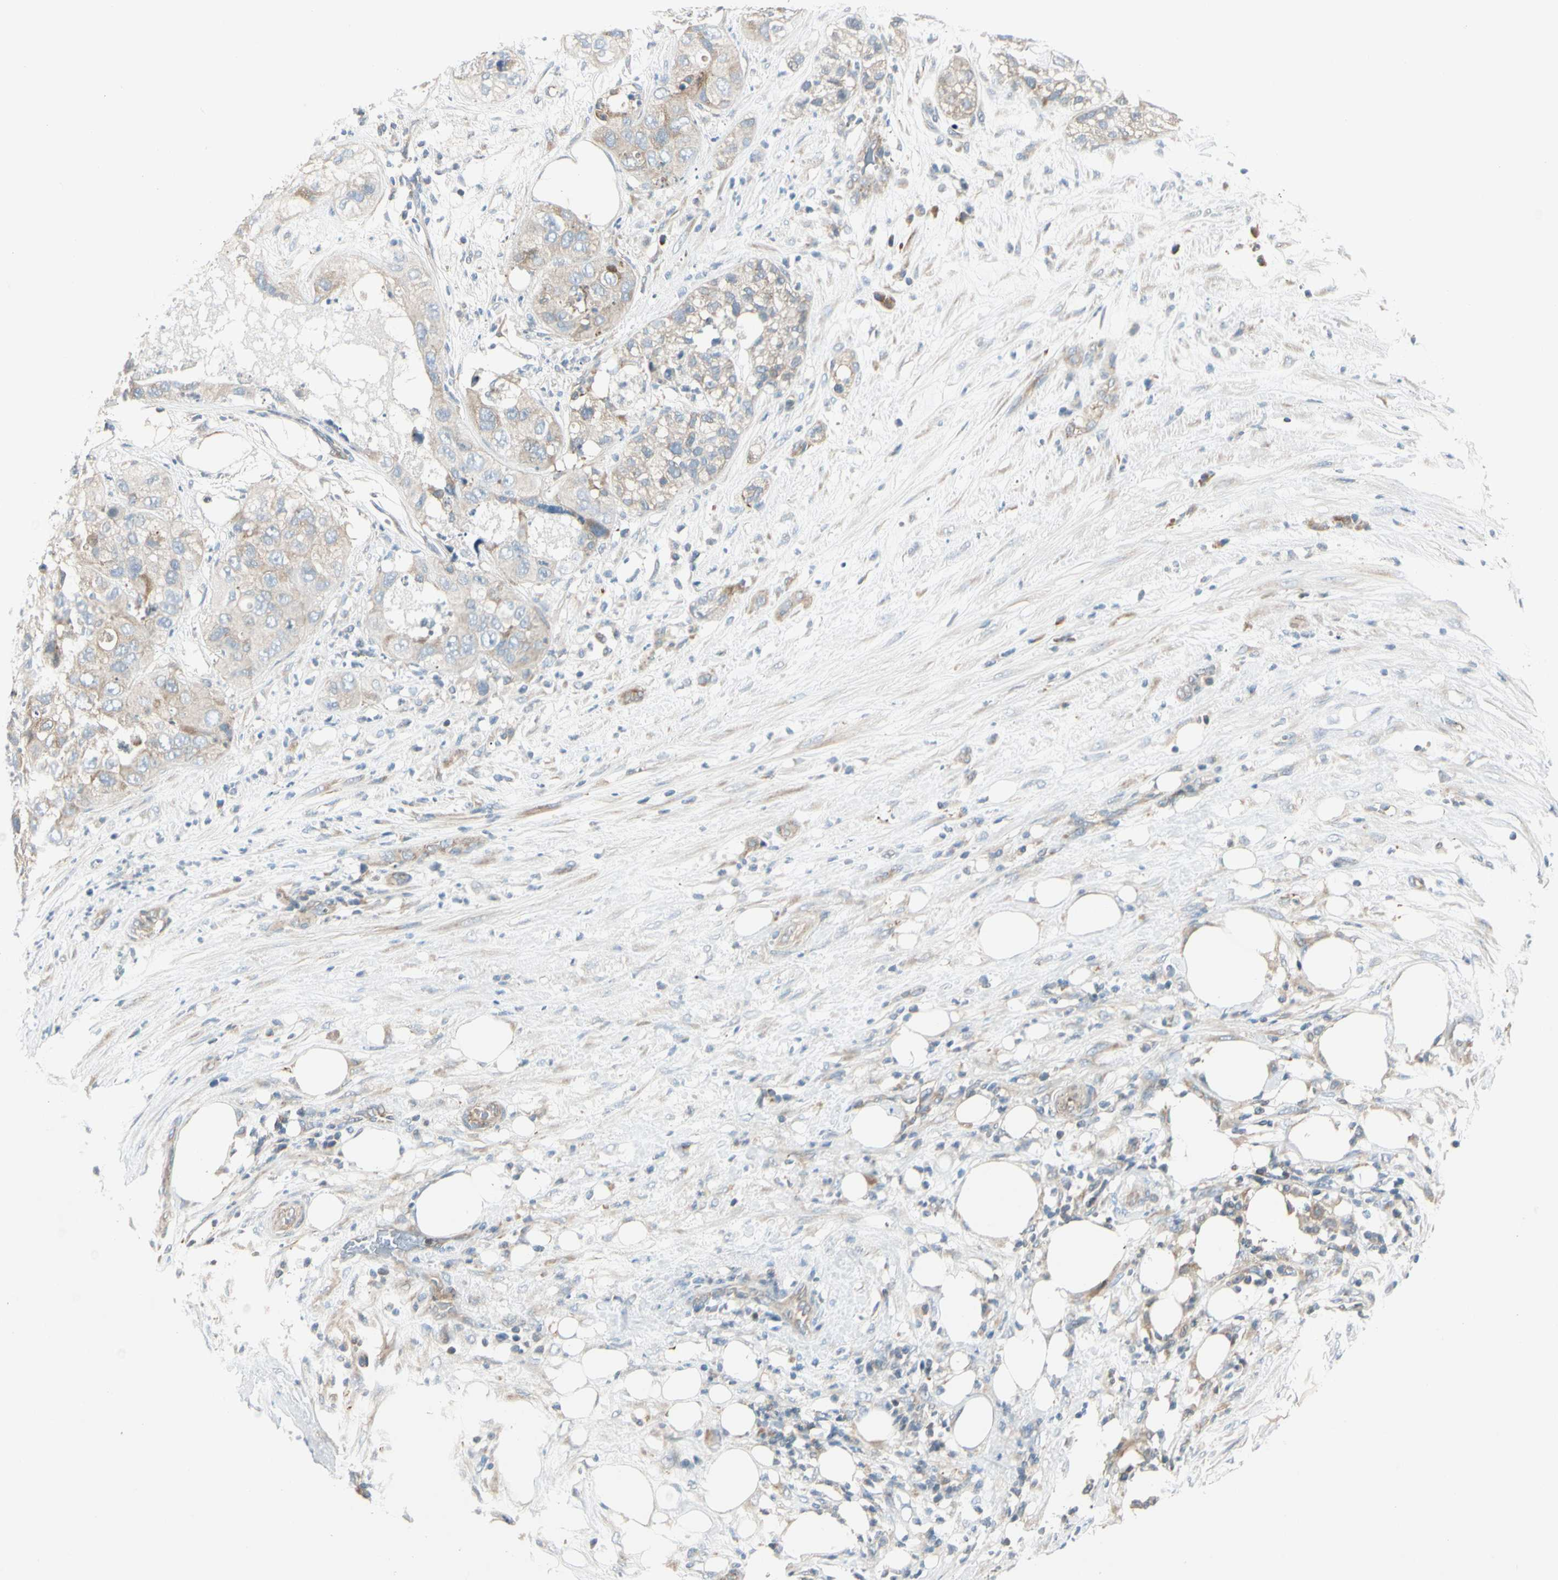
{"staining": {"intensity": "weak", "quantity": ">75%", "location": "cytoplasmic/membranous"}, "tissue": "pancreatic cancer", "cell_type": "Tumor cells", "image_type": "cancer", "snomed": [{"axis": "morphology", "description": "Adenocarcinoma, NOS"}, {"axis": "topography", "description": "Pancreas"}], "caption": "Immunohistochemical staining of pancreatic cancer (adenocarcinoma) displays weak cytoplasmic/membranous protein staining in about >75% of tumor cells. Immunohistochemistry stains the protein of interest in brown and the nuclei are stained blue.", "gene": "CDH6", "patient": {"sex": "female", "age": 78}}